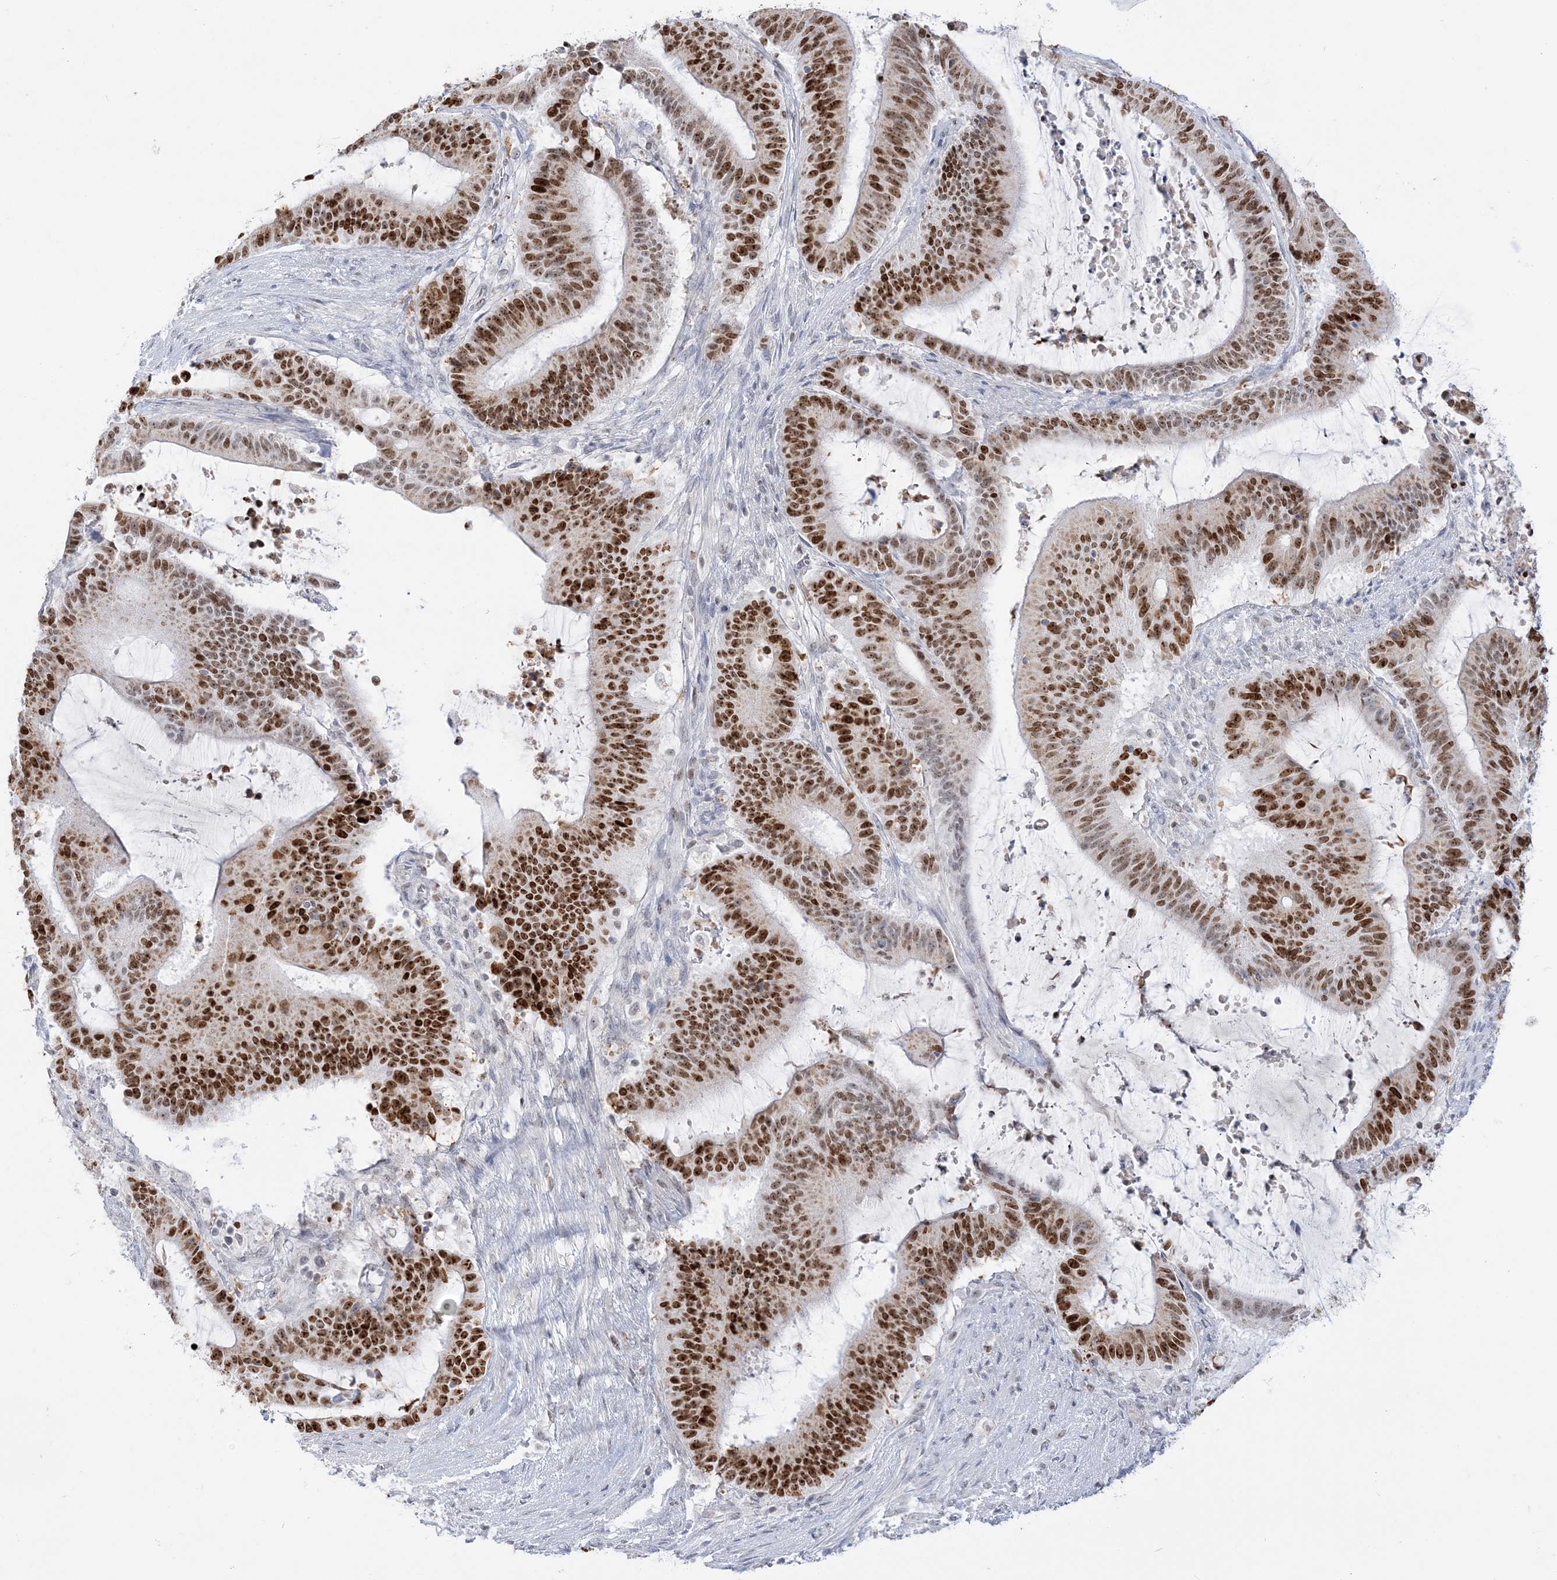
{"staining": {"intensity": "strong", "quantity": ">75%", "location": "nuclear"}, "tissue": "liver cancer", "cell_type": "Tumor cells", "image_type": "cancer", "snomed": [{"axis": "morphology", "description": "Normal tissue, NOS"}, {"axis": "morphology", "description": "Cholangiocarcinoma"}, {"axis": "topography", "description": "Liver"}, {"axis": "topography", "description": "Peripheral nerve tissue"}], "caption": "DAB (3,3'-diaminobenzidine) immunohistochemical staining of human liver cholangiocarcinoma shows strong nuclear protein positivity in approximately >75% of tumor cells.", "gene": "DDX21", "patient": {"sex": "female", "age": 73}}